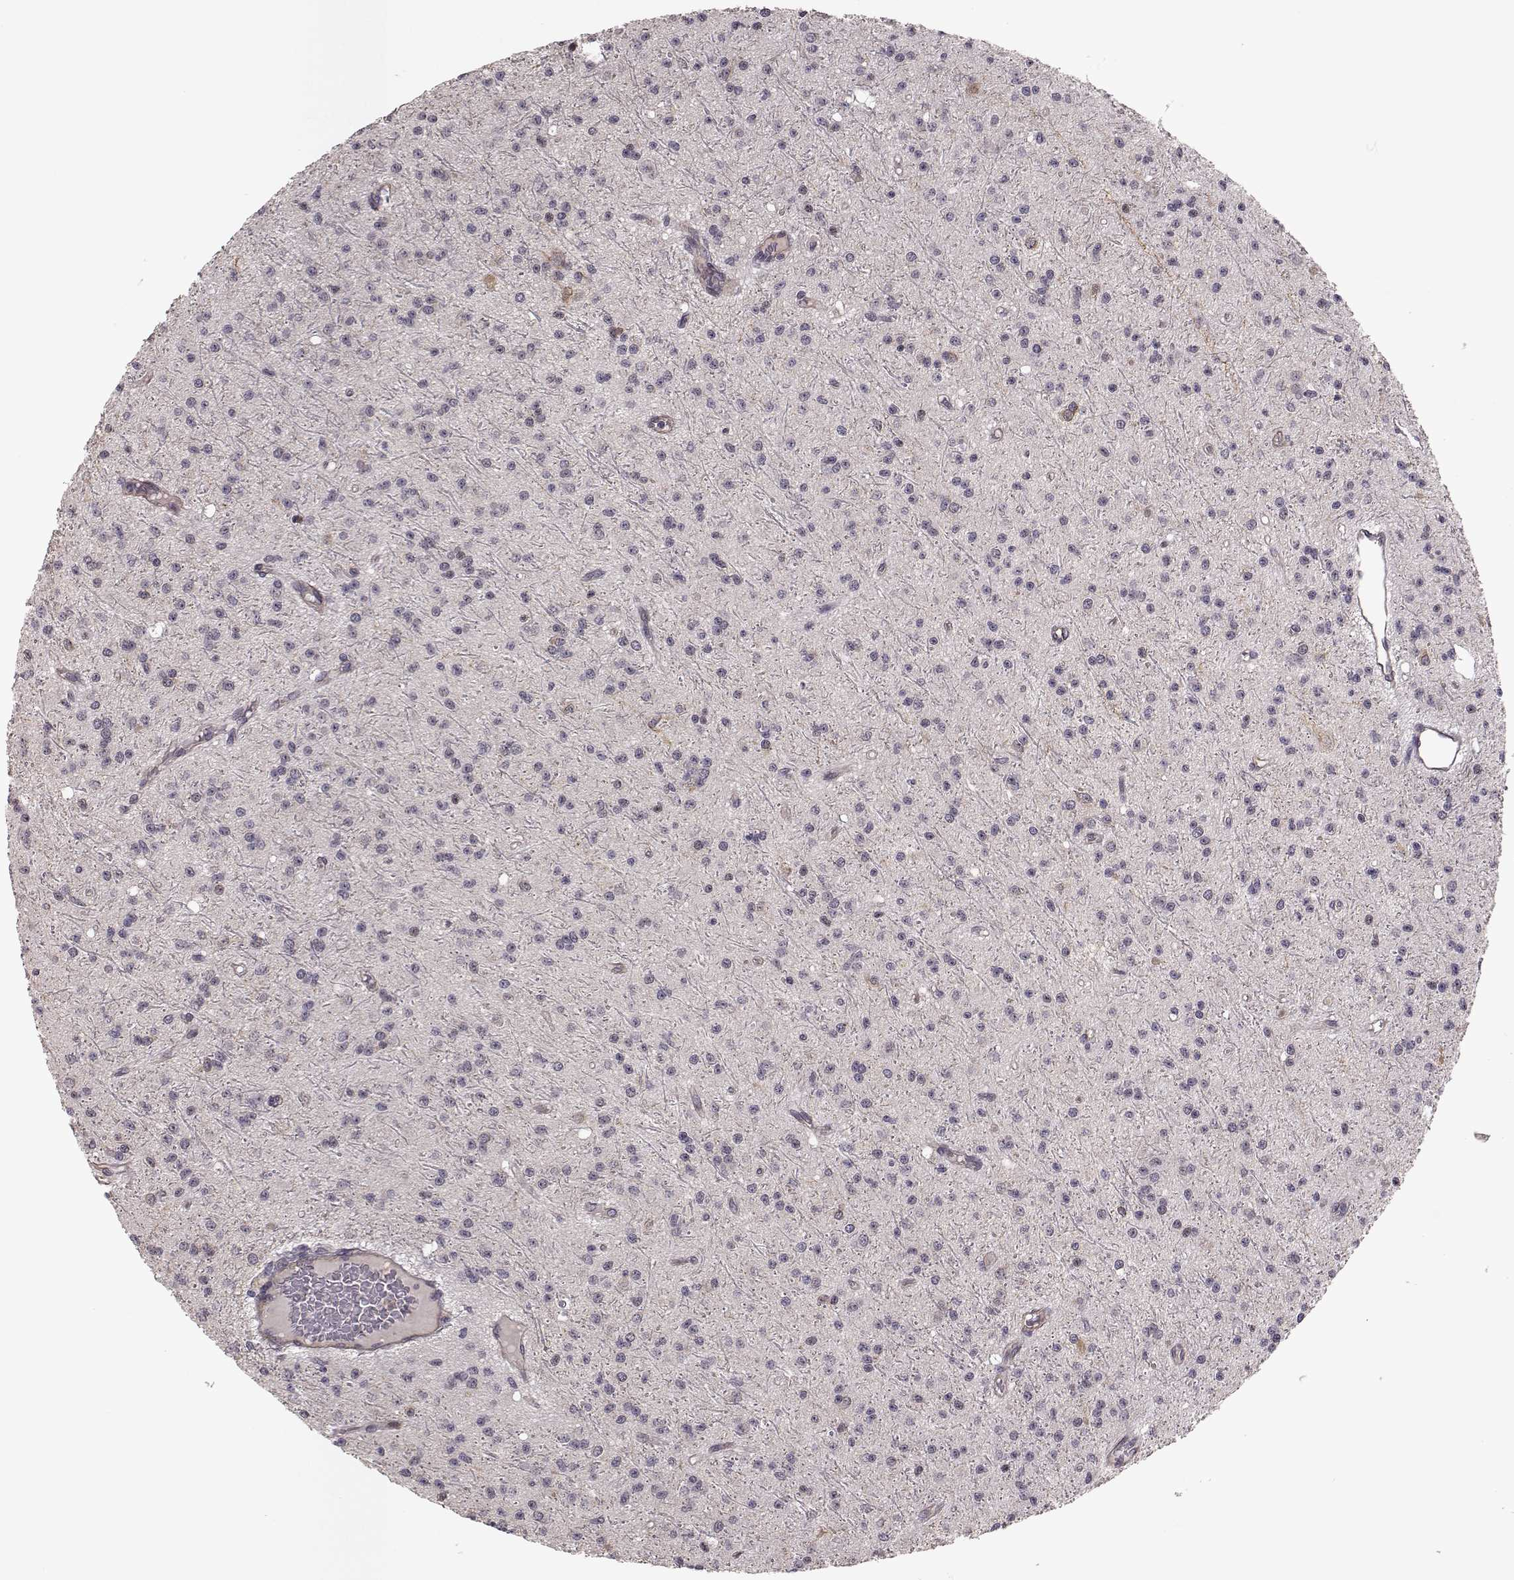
{"staining": {"intensity": "negative", "quantity": "none", "location": "none"}, "tissue": "glioma", "cell_type": "Tumor cells", "image_type": "cancer", "snomed": [{"axis": "morphology", "description": "Glioma, malignant, Low grade"}, {"axis": "topography", "description": "Brain"}], "caption": "High power microscopy micrograph of an immunohistochemistry (IHC) image of malignant glioma (low-grade), revealing no significant staining in tumor cells.", "gene": "PLEKHG3", "patient": {"sex": "male", "age": 27}}